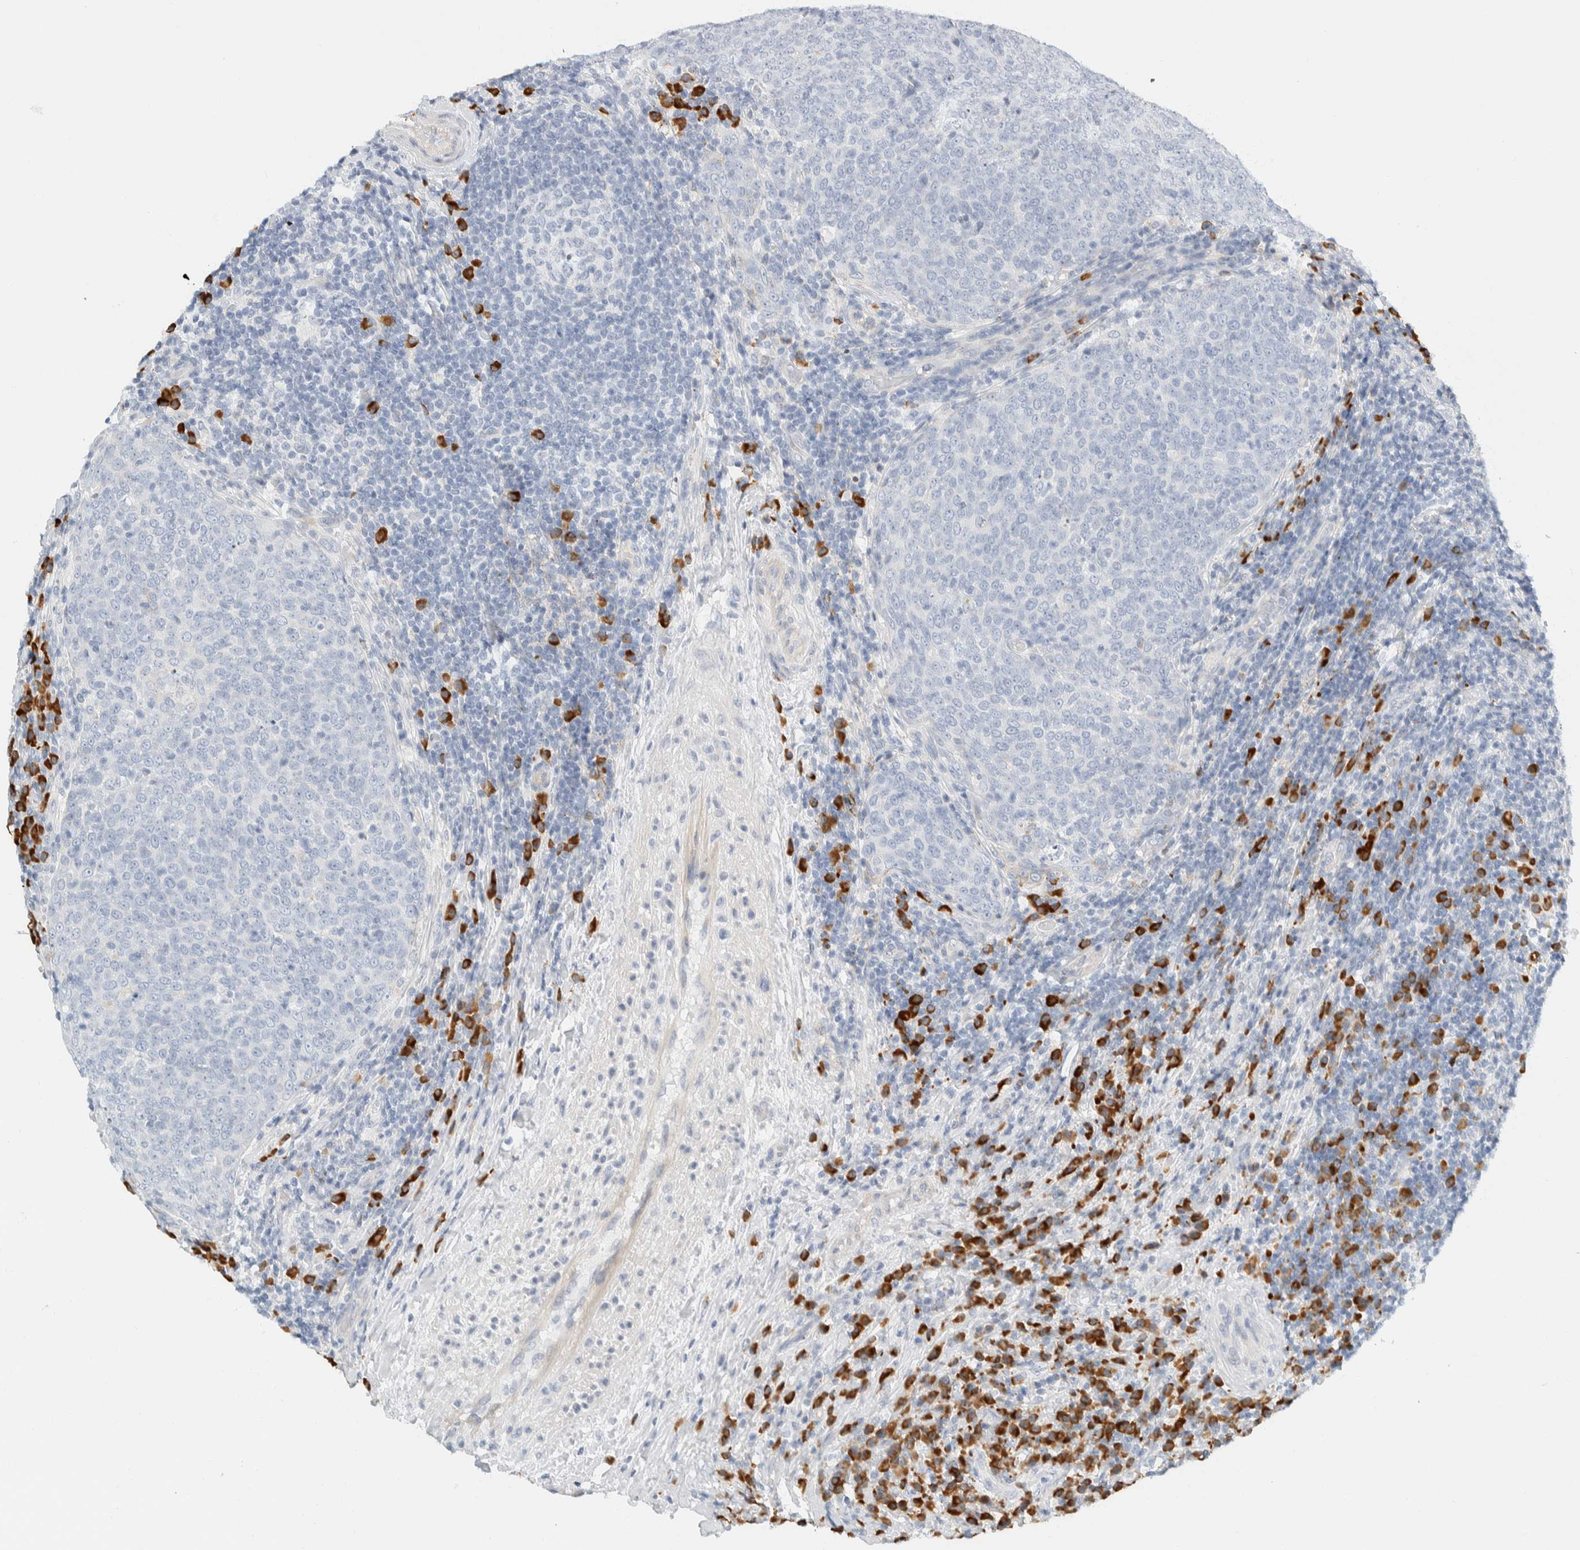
{"staining": {"intensity": "negative", "quantity": "none", "location": "none"}, "tissue": "head and neck cancer", "cell_type": "Tumor cells", "image_type": "cancer", "snomed": [{"axis": "morphology", "description": "Squamous cell carcinoma, NOS"}, {"axis": "morphology", "description": "Squamous cell carcinoma, metastatic, NOS"}, {"axis": "topography", "description": "Lymph node"}, {"axis": "topography", "description": "Head-Neck"}], "caption": "Head and neck cancer (metastatic squamous cell carcinoma) stained for a protein using IHC shows no positivity tumor cells.", "gene": "ARHGAP27", "patient": {"sex": "male", "age": 62}}